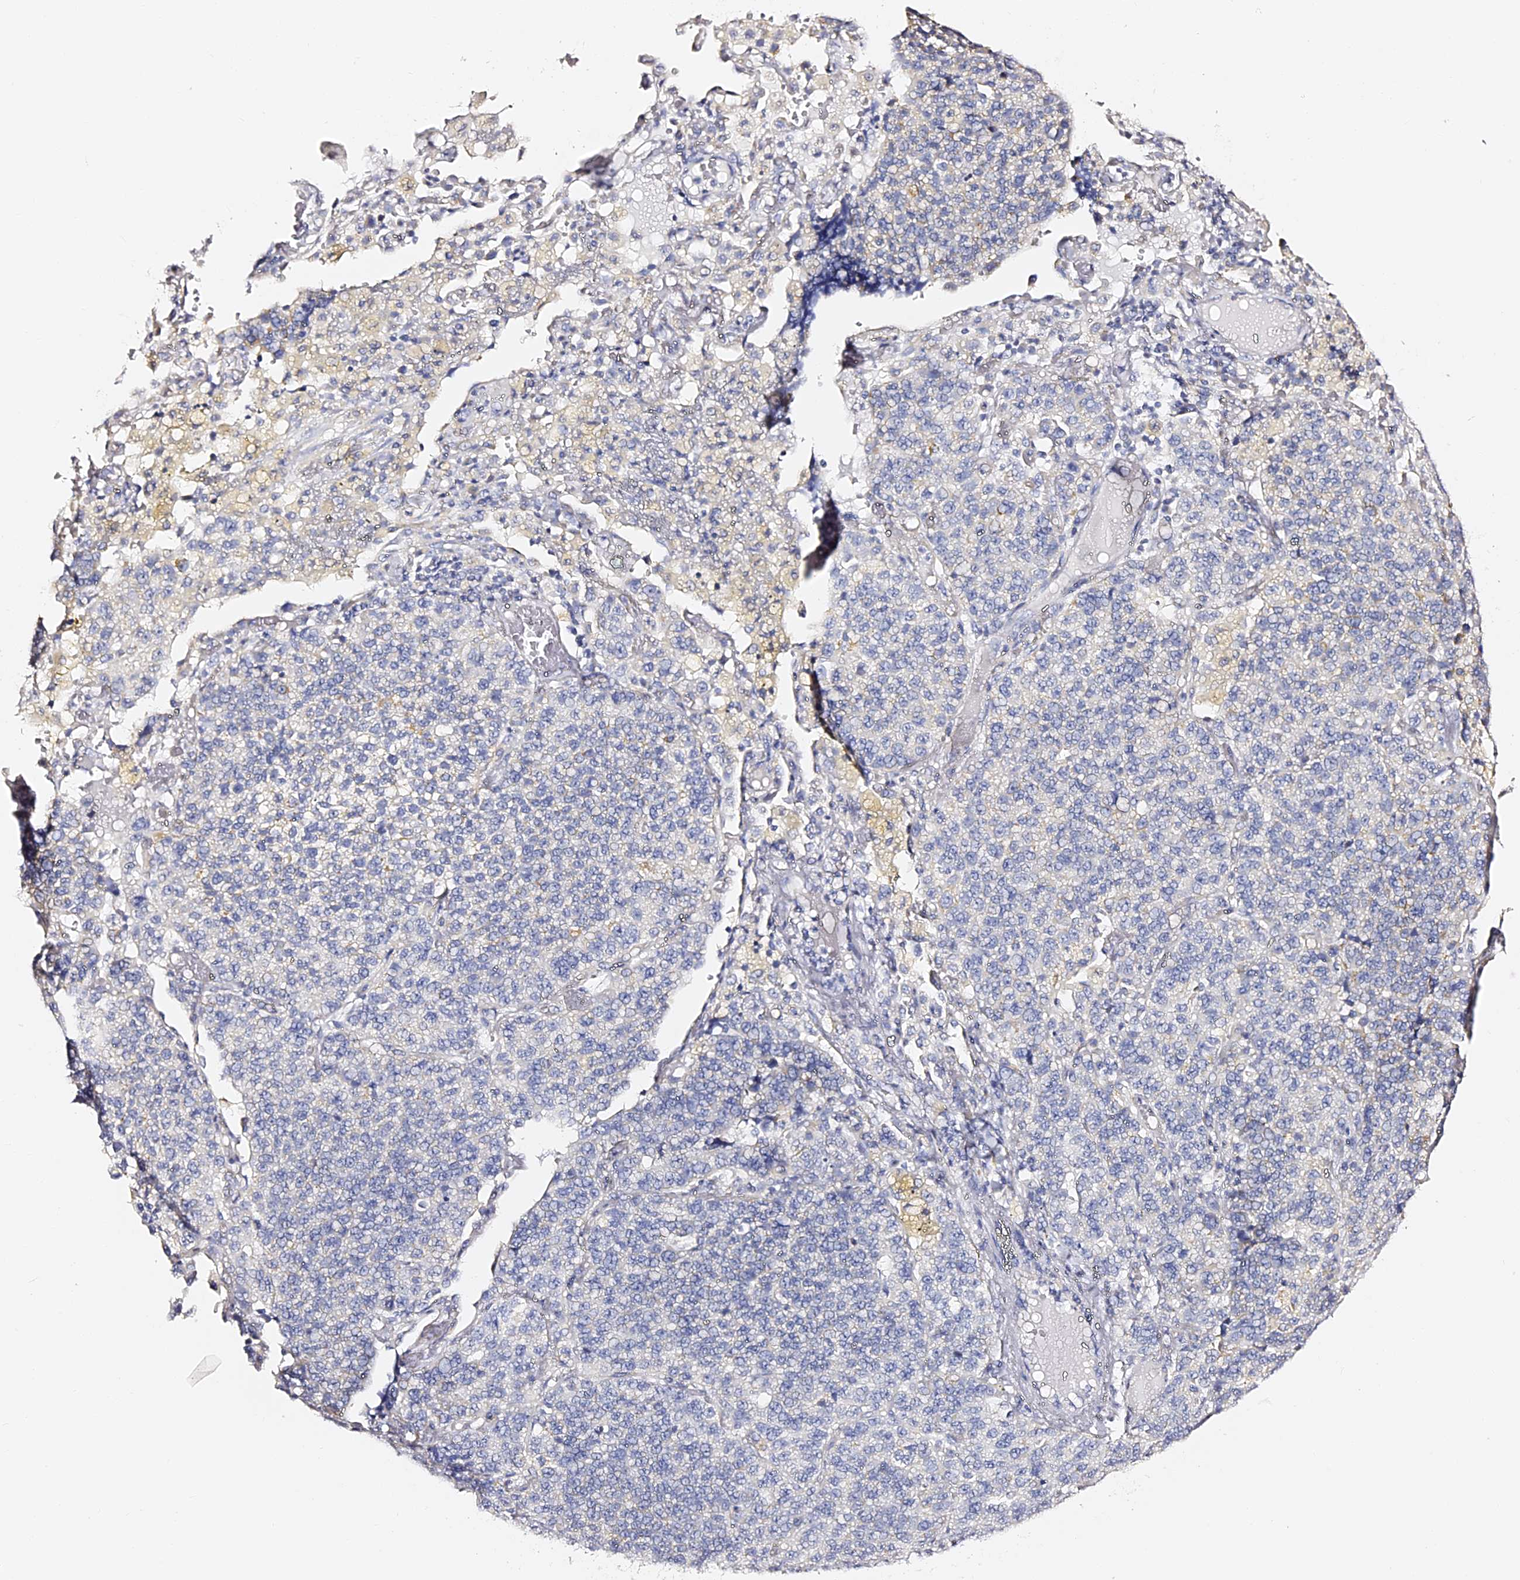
{"staining": {"intensity": "negative", "quantity": "none", "location": "none"}, "tissue": "lung cancer", "cell_type": "Tumor cells", "image_type": "cancer", "snomed": [{"axis": "morphology", "description": "Adenocarcinoma, NOS"}, {"axis": "topography", "description": "Lung"}], "caption": "Lung adenocarcinoma was stained to show a protein in brown. There is no significant expression in tumor cells.", "gene": "SLC1A3", "patient": {"sex": "male", "age": 49}}